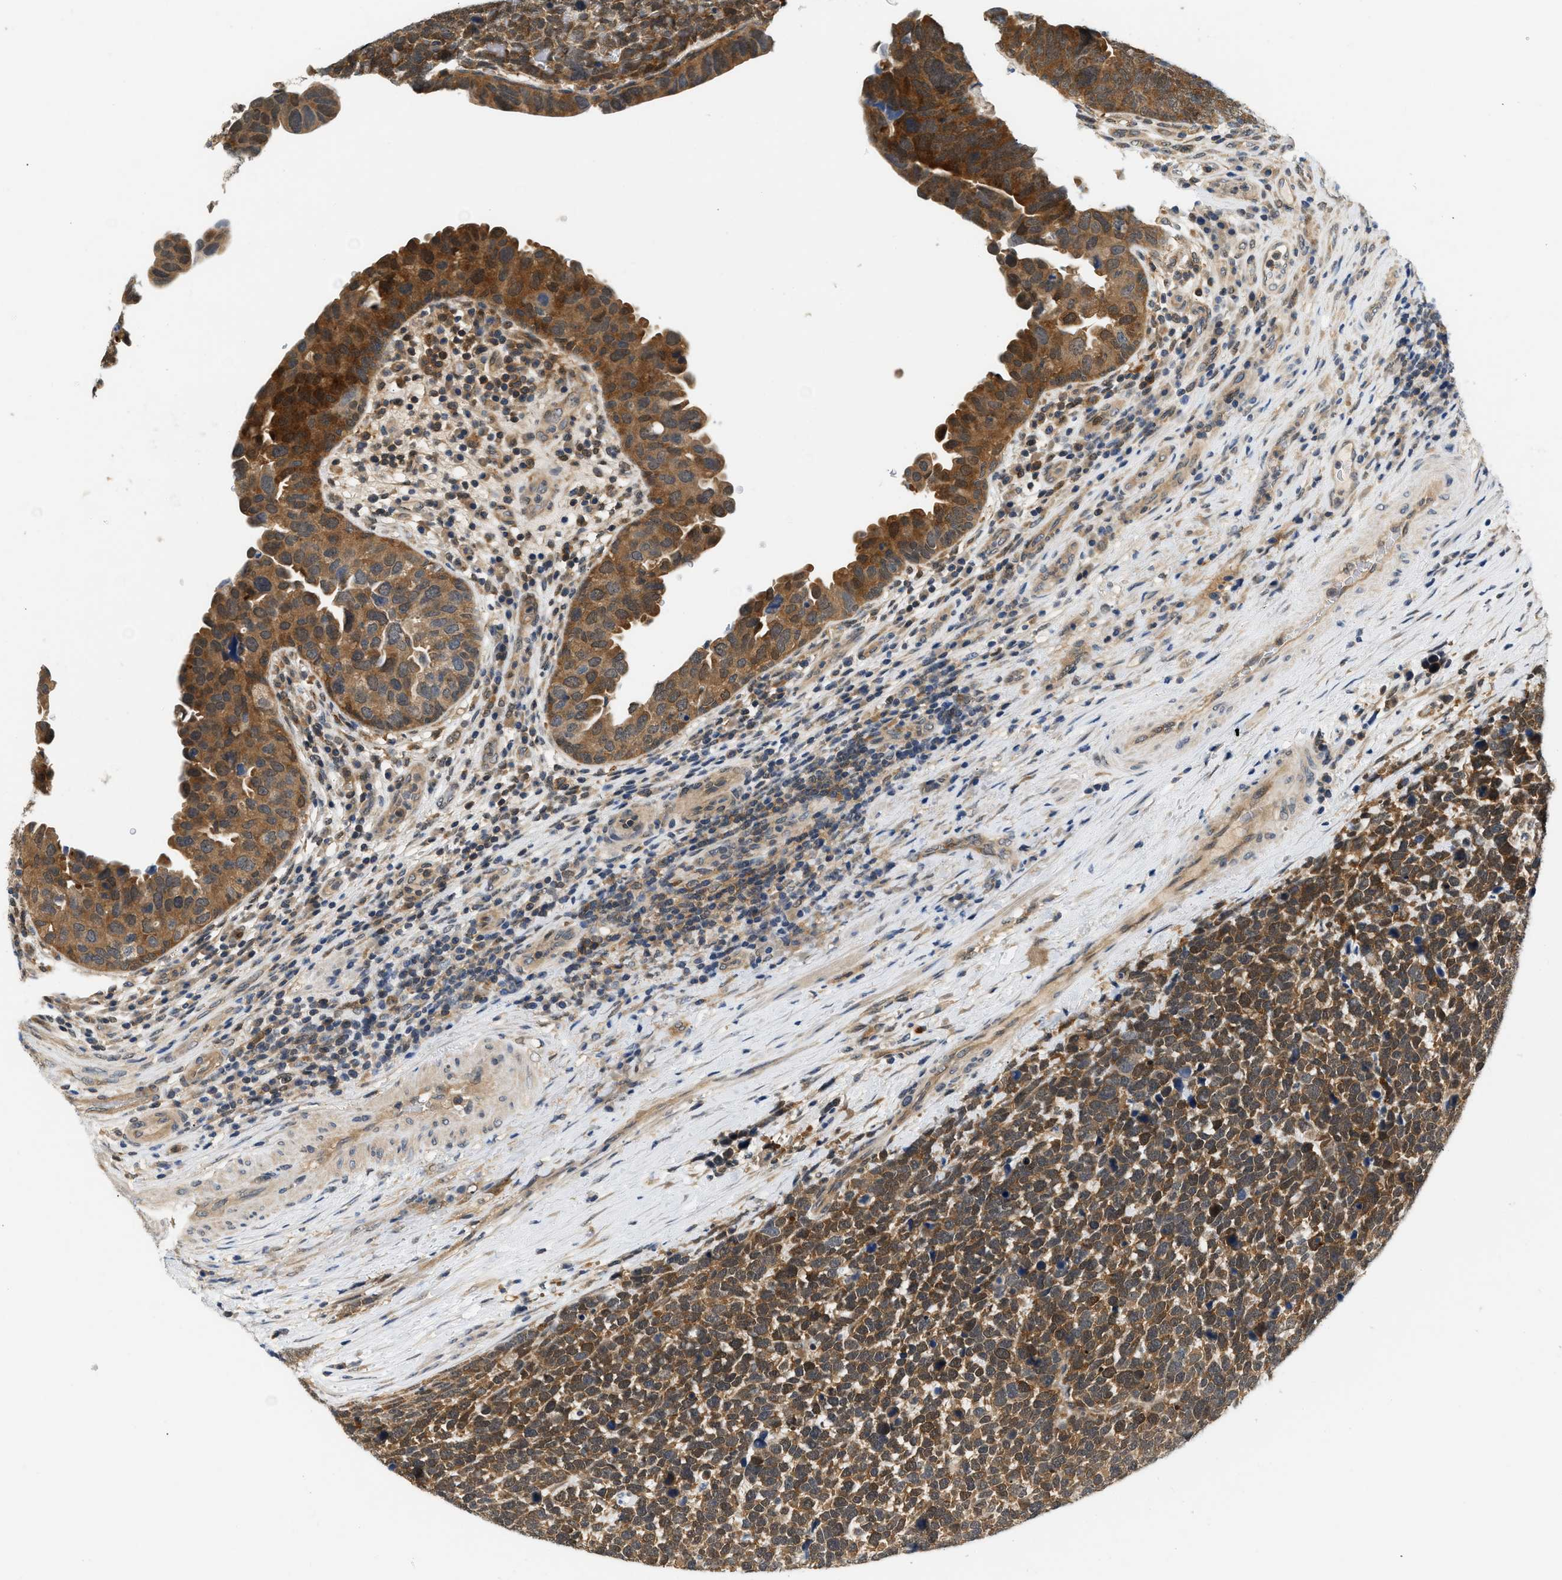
{"staining": {"intensity": "moderate", "quantity": ">75%", "location": "cytoplasmic/membranous,nuclear"}, "tissue": "urothelial cancer", "cell_type": "Tumor cells", "image_type": "cancer", "snomed": [{"axis": "morphology", "description": "Urothelial carcinoma, High grade"}, {"axis": "topography", "description": "Urinary bladder"}], "caption": "Protein staining by IHC demonstrates moderate cytoplasmic/membranous and nuclear staining in about >75% of tumor cells in urothelial carcinoma (high-grade).", "gene": "EIF4EBP2", "patient": {"sex": "female", "age": 82}}